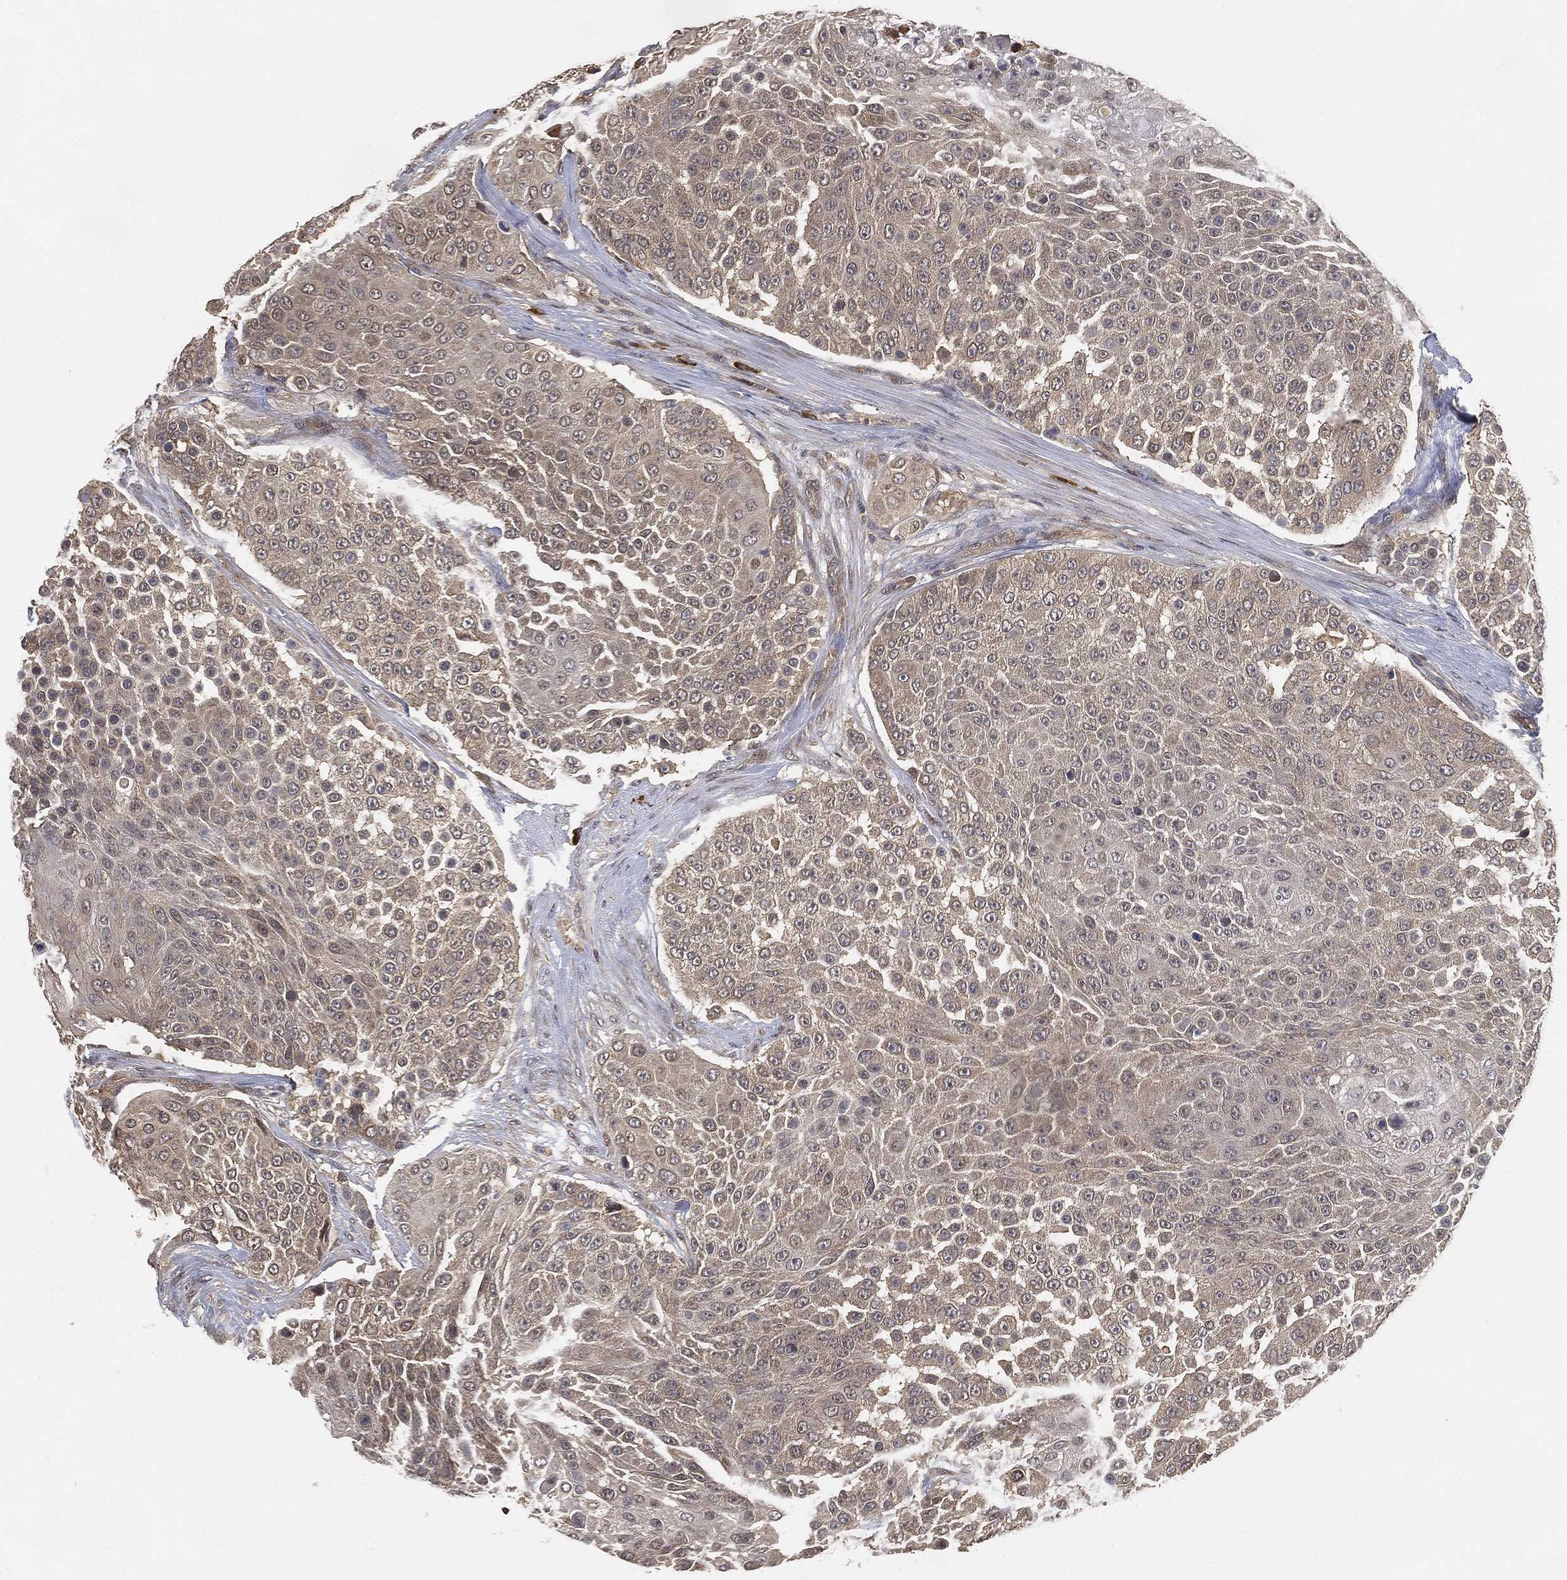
{"staining": {"intensity": "negative", "quantity": "none", "location": "none"}, "tissue": "urothelial cancer", "cell_type": "Tumor cells", "image_type": "cancer", "snomed": [{"axis": "morphology", "description": "Urothelial carcinoma, High grade"}, {"axis": "topography", "description": "Urinary bladder"}], "caption": "This is a image of immunohistochemistry (IHC) staining of urothelial carcinoma (high-grade), which shows no staining in tumor cells.", "gene": "UBA5", "patient": {"sex": "female", "age": 63}}